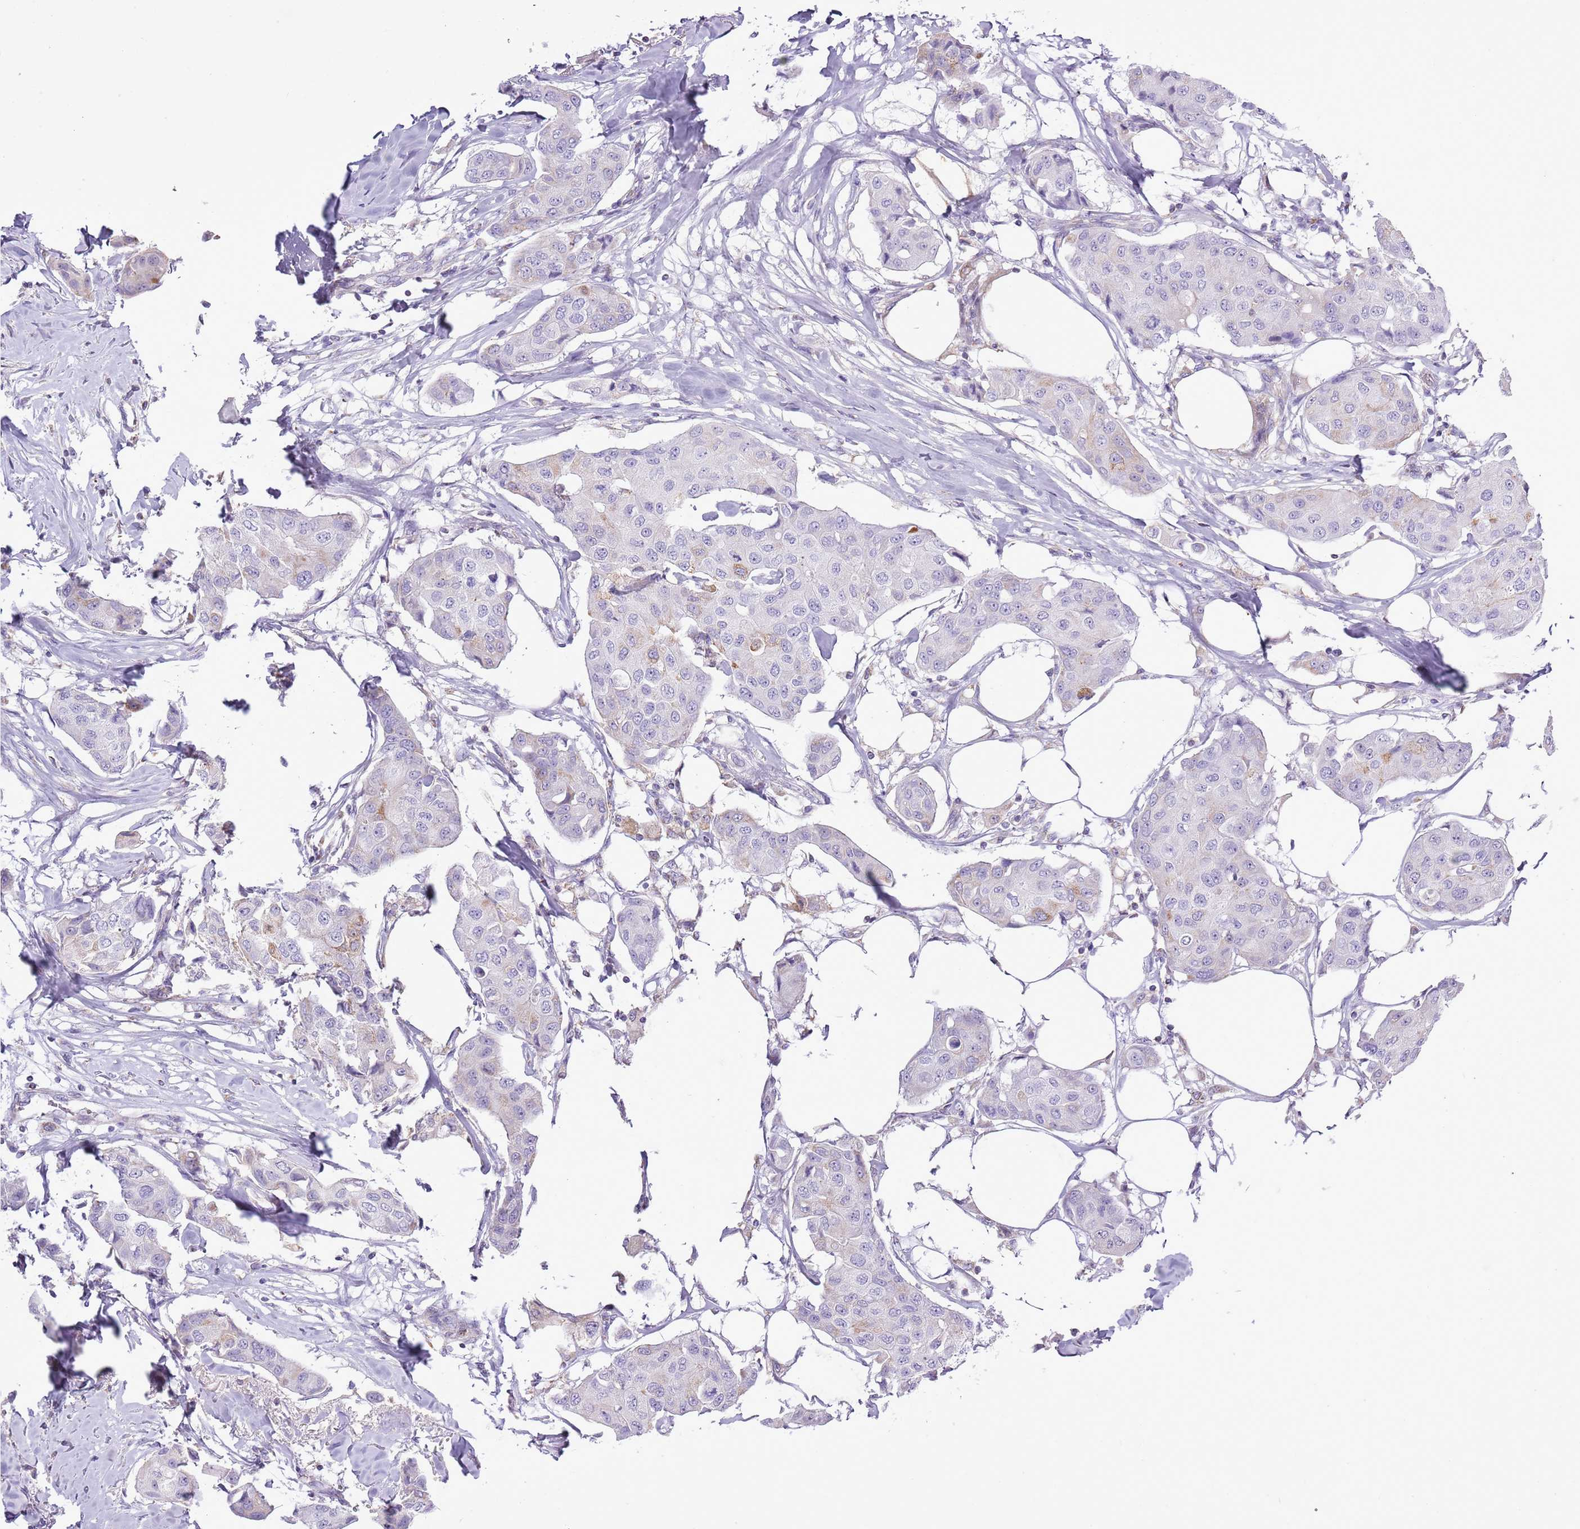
{"staining": {"intensity": "negative", "quantity": "none", "location": "none"}, "tissue": "breast cancer", "cell_type": "Tumor cells", "image_type": "cancer", "snomed": [{"axis": "morphology", "description": "Duct carcinoma"}, {"axis": "topography", "description": "Breast"}], "caption": "Invasive ductal carcinoma (breast) was stained to show a protein in brown. There is no significant positivity in tumor cells.", "gene": "SLC23A1", "patient": {"sex": "female", "age": 80}}